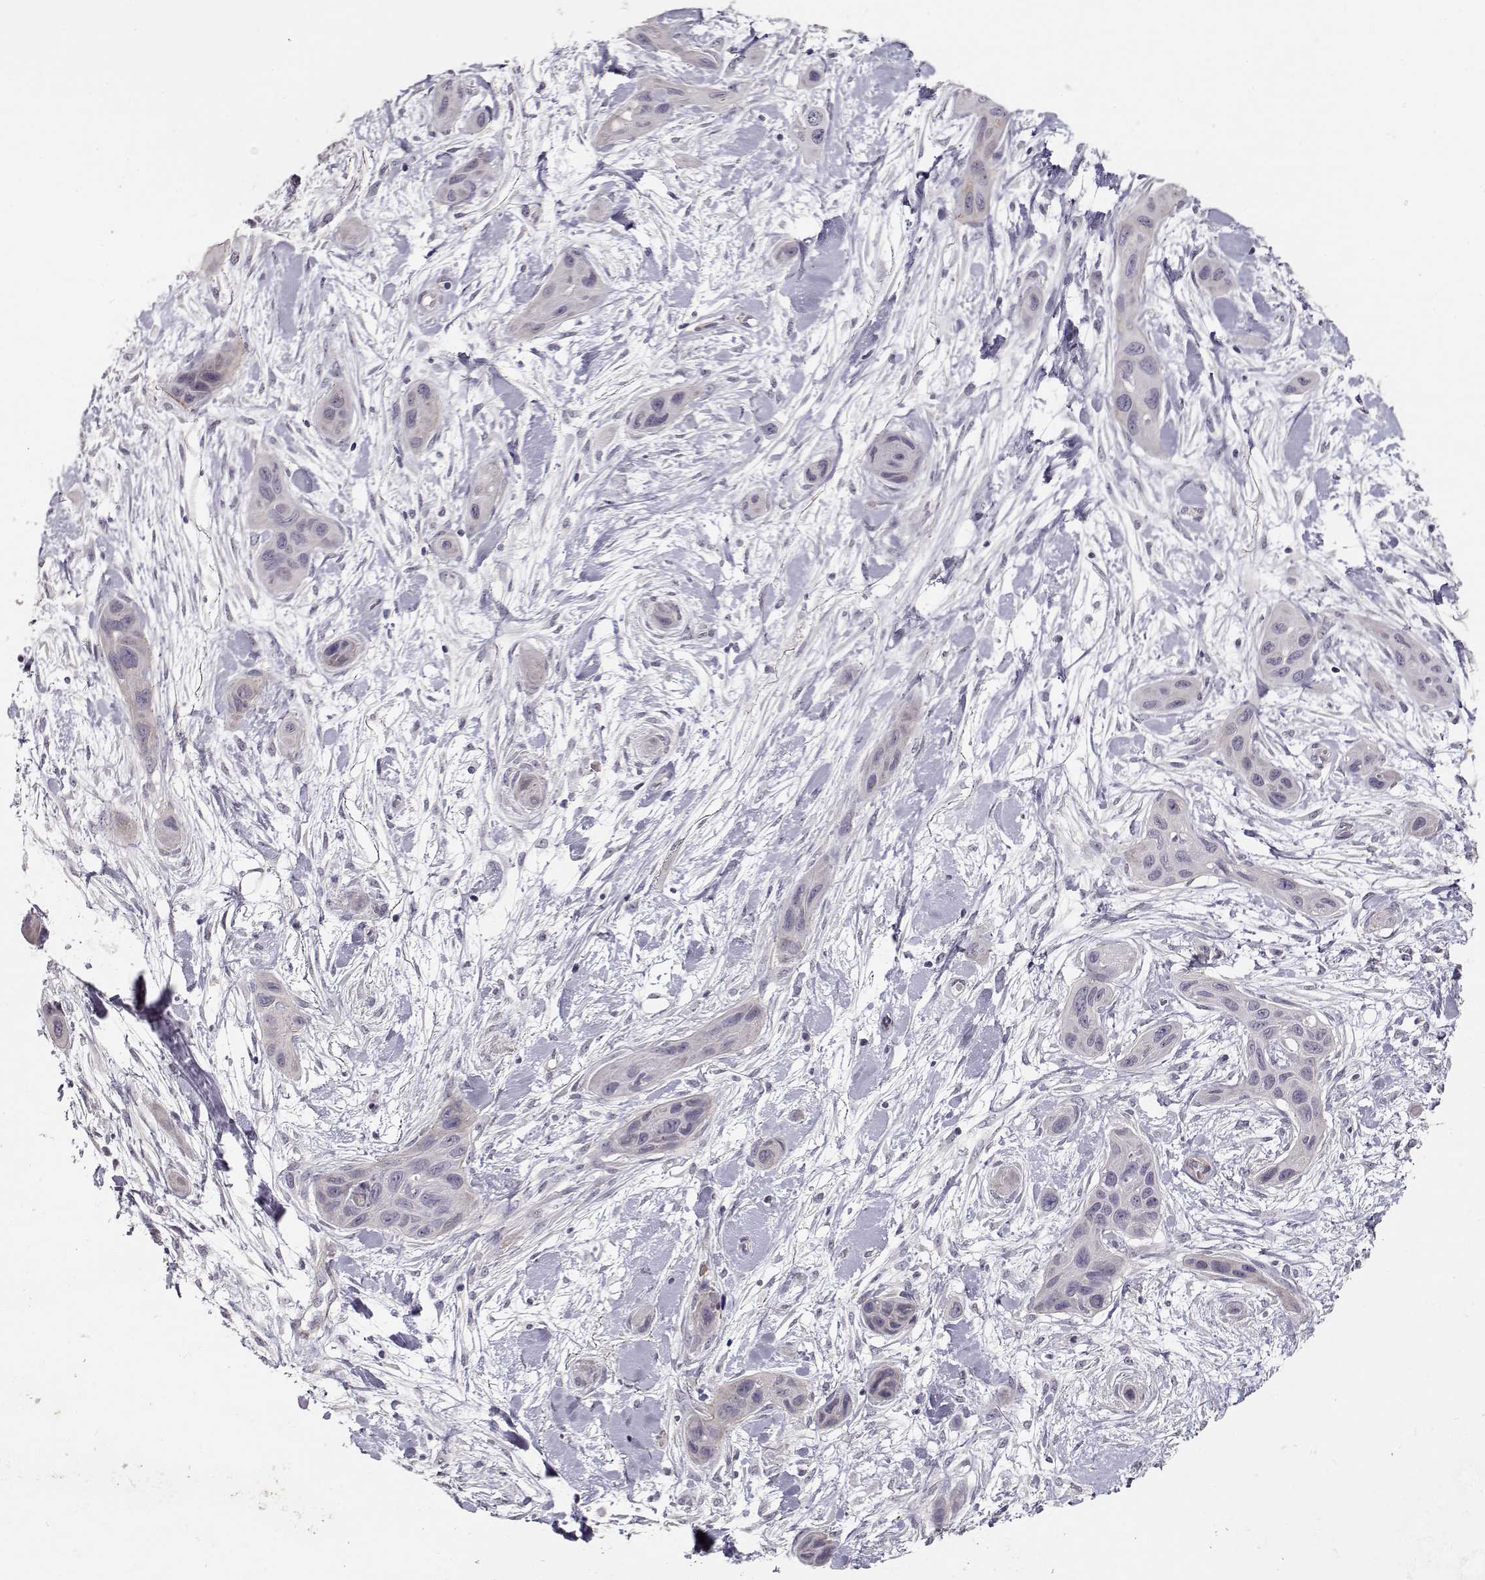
{"staining": {"intensity": "negative", "quantity": "none", "location": "none"}, "tissue": "skin cancer", "cell_type": "Tumor cells", "image_type": "cancer", "snomed": [{"axis": "morphology", "description": "Squamous cell carcinoma, NOS"}, {"axis": "topography", "description": "Skin"}], "caption": "An immunohistochemistry (IHC) histopathology image of skin cancer is shown. There is no staining in tumor cells of skin cancer.", "gene": "LAMA5", "patient": {"sex": "male", "age": 79}}